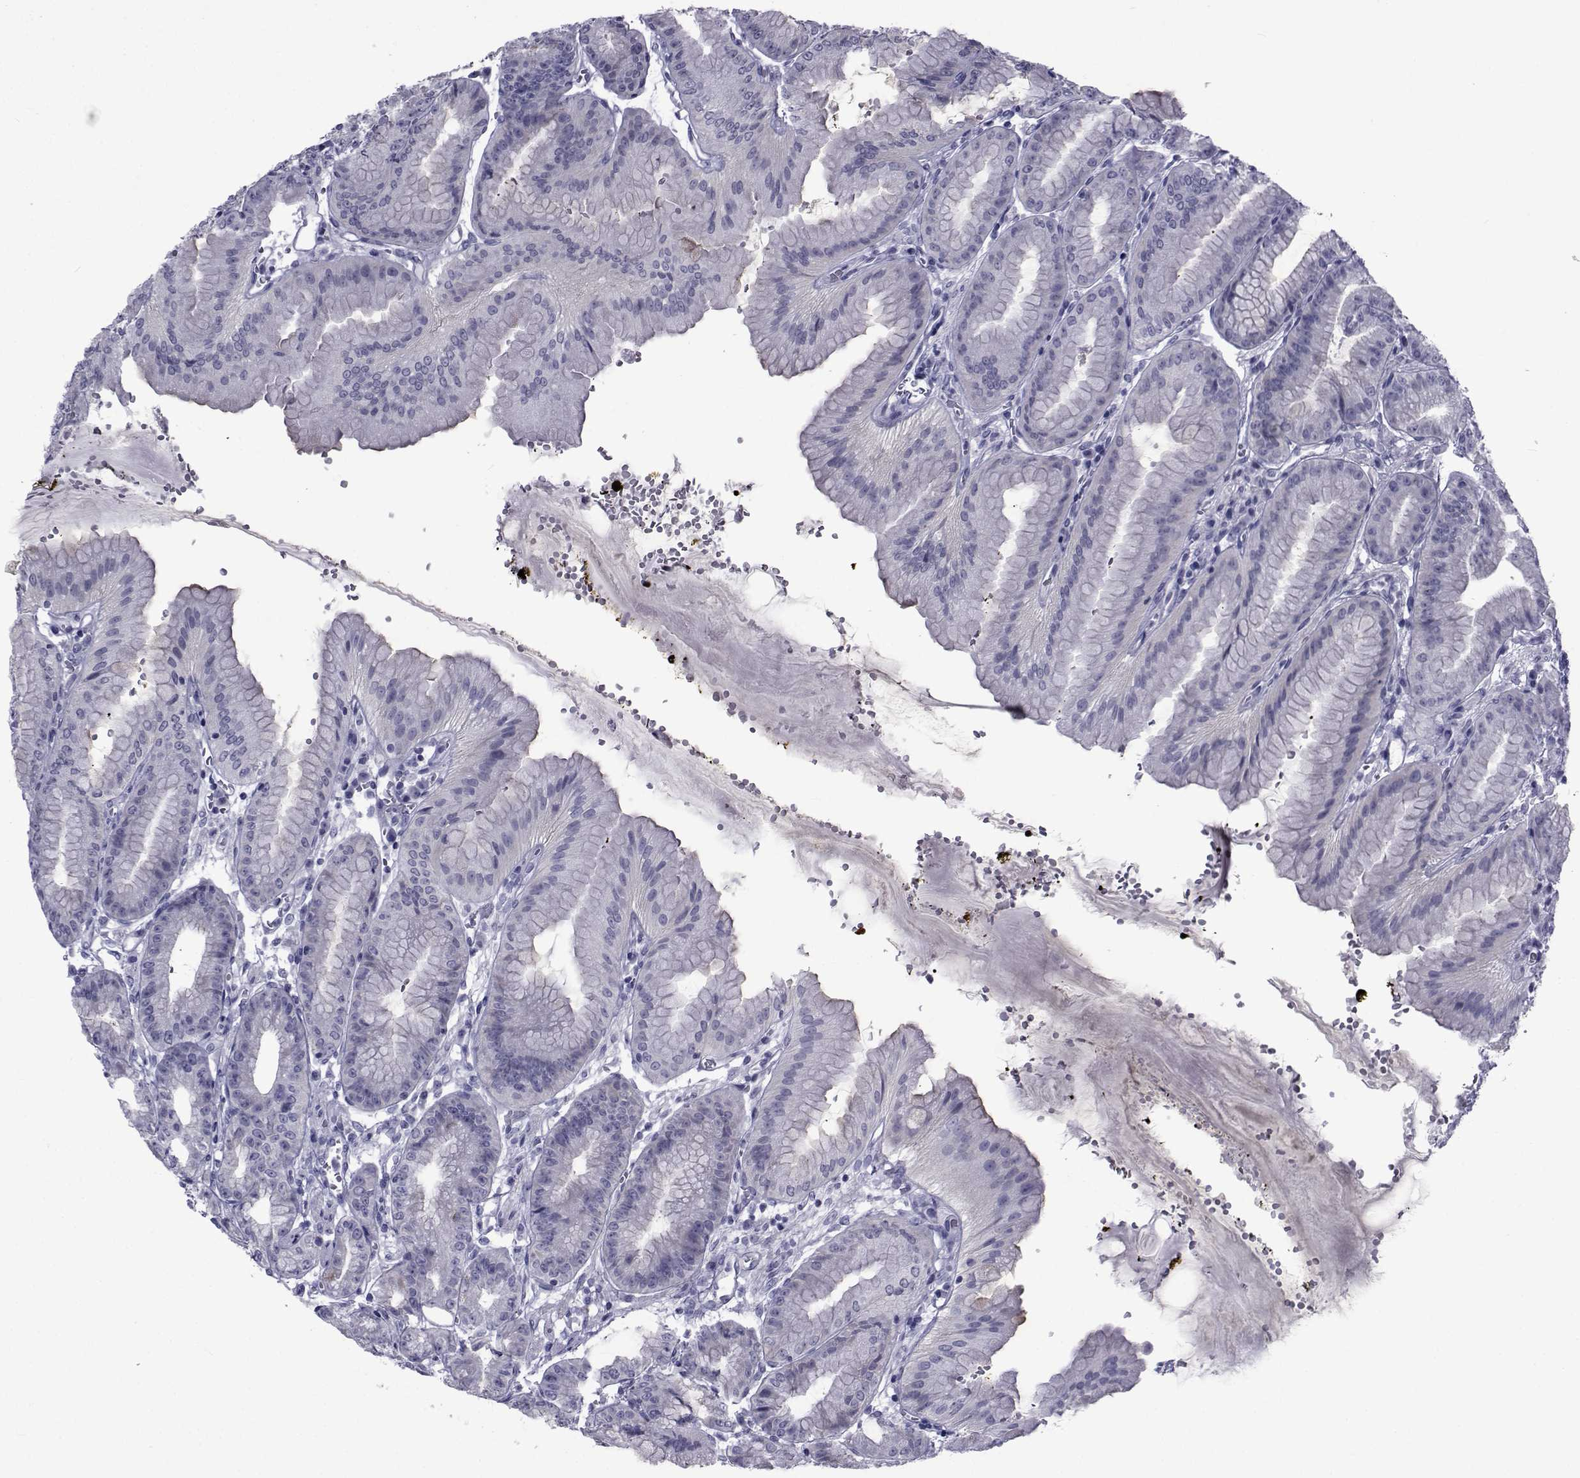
{"staining": {"intensity": "weak", "quantity": "25%-75%", "location": "cytoplasmic/membranous"}, "tissue": "stomach", "cell_type": "Glandular cells", "image_type": "normal", "snomed": [{"axis": "morphology", "description": "Normal tissue, NOS"}, {"axis": "topography", "description": "Stomach, lower"}], "caption": "Stomach stained with a brown dye reveals weak cytoplasmic/membranous positive positivity in about 25%-75% of glandular cells.", "gene": "PDE6G", "patient": {"sex": "male", "age": 71}}